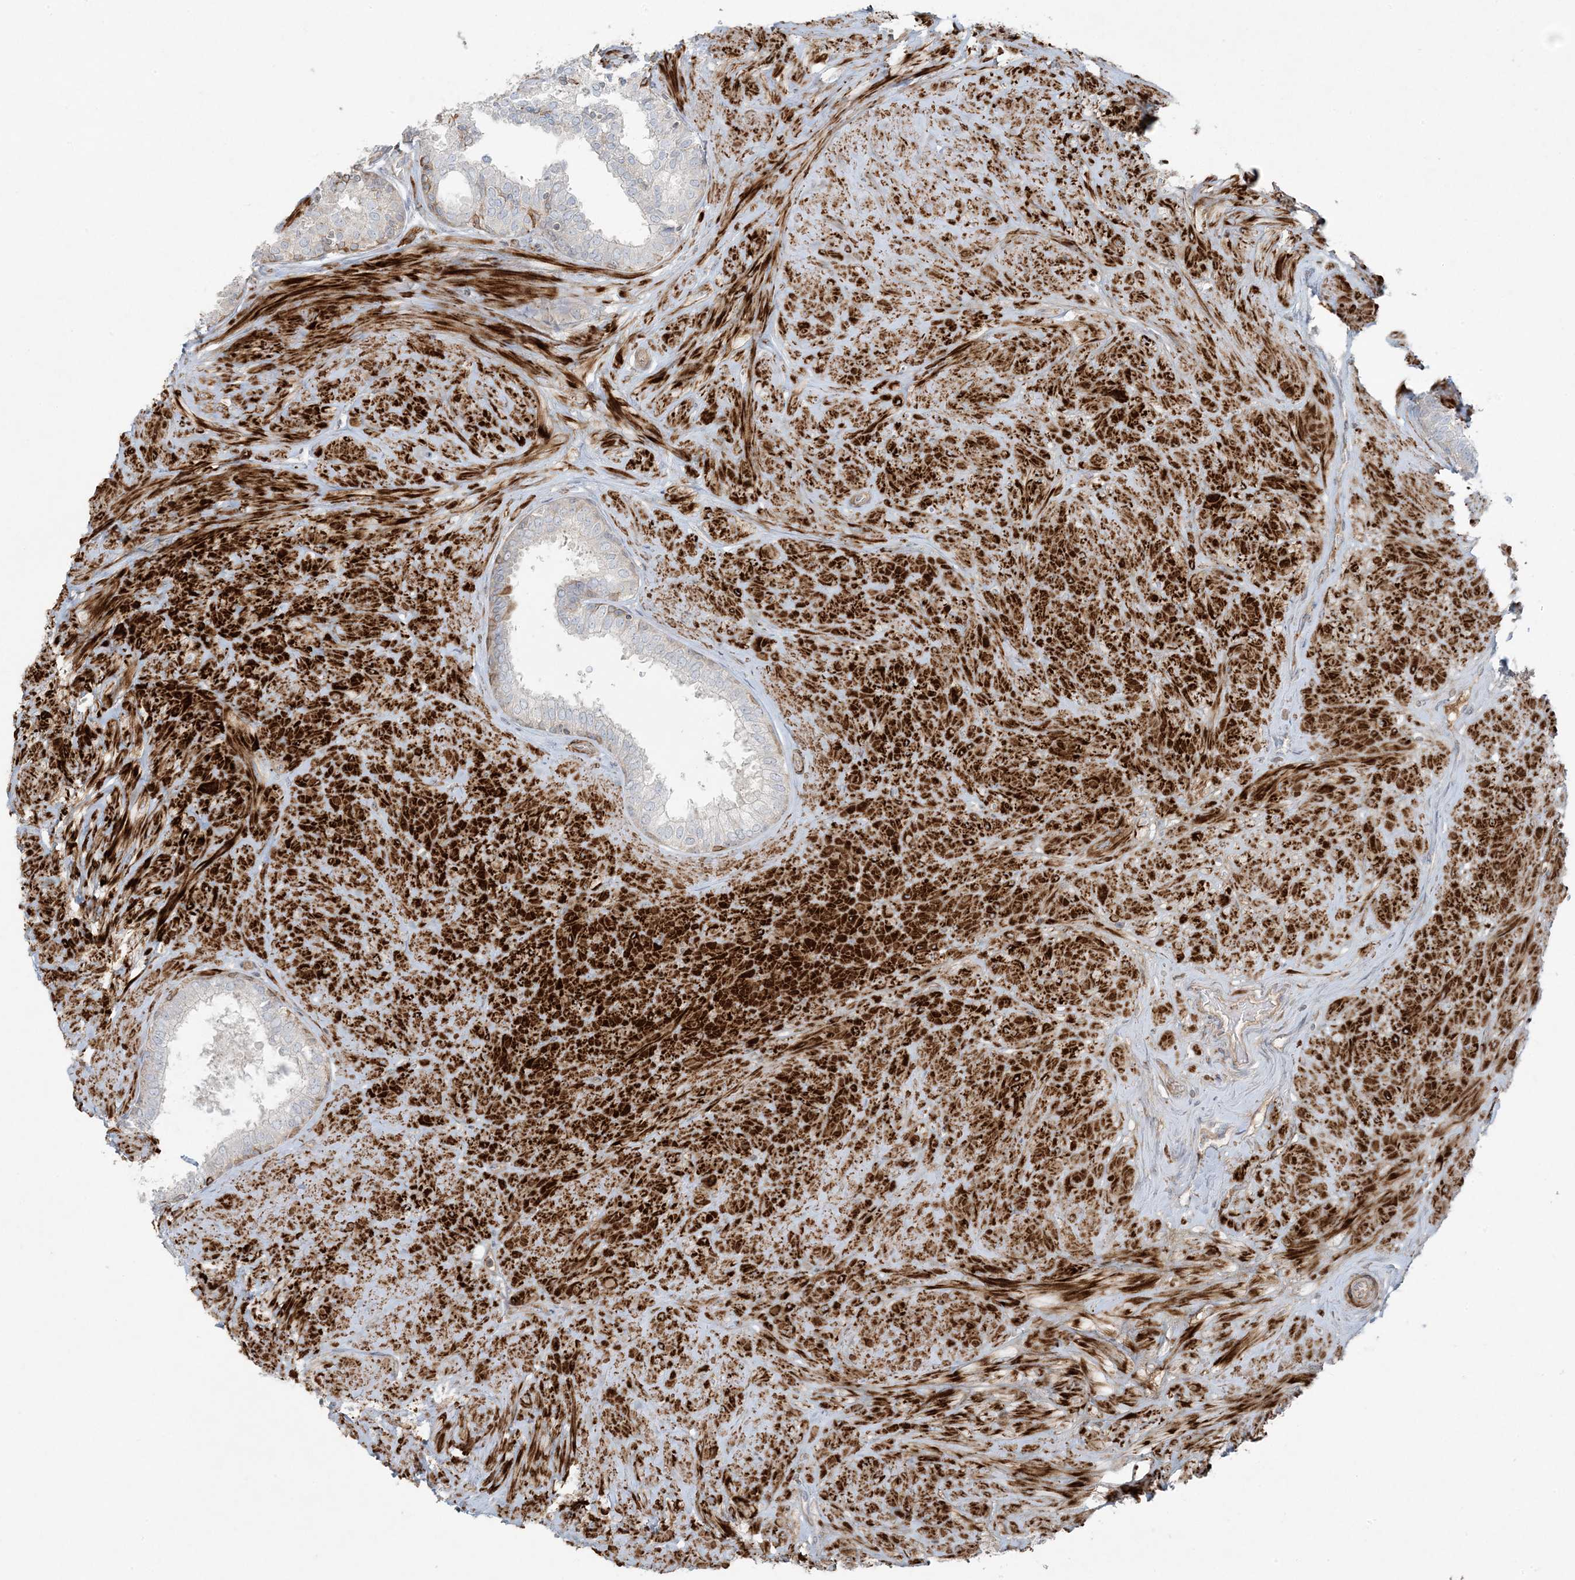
{"staining": {"intensity": "weak", "quantity": "<25%", "location": "cytoplasmic/membranous"}, "tissue": "prostate", "cell_type": "Glandular cells", "image_type": "normal", "snomed": [{"axis": "morphology", "description": "Normal tissue, NOS"}, {"axis": "topography", "description": "Prostate"}], "caption": "This is an immunohistochemistry image of normal human prostate. There is no staining in glandular cells.", "gene": "PIK3R4", "patient": {"sex": "male", "age": 48}}